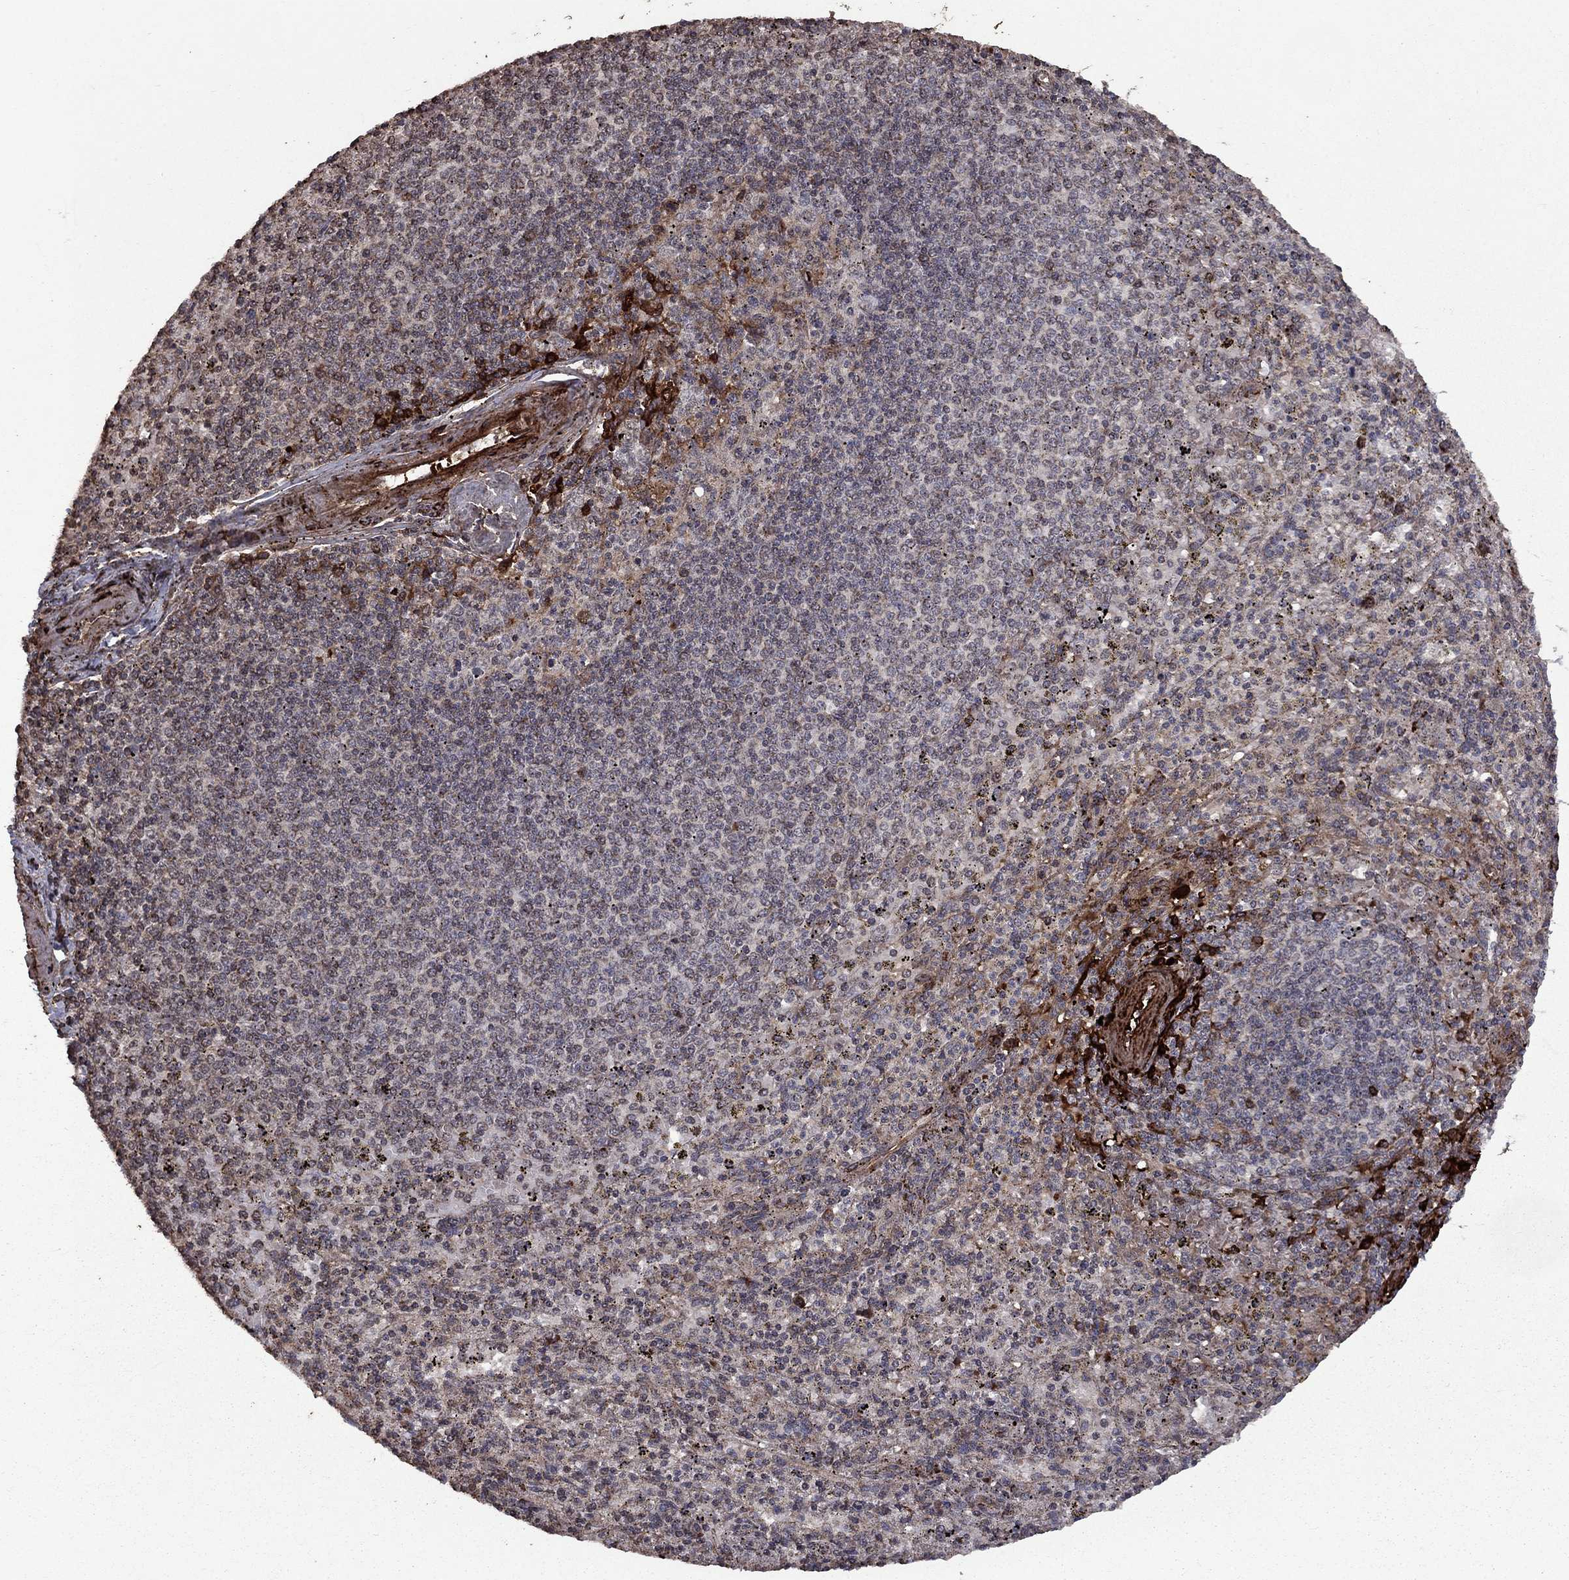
{"staining": {"intensity": "strong", "quantity": "<25%", "location": "cytoplasmic/membranous"}, "tissue": "spleen", "cell_type": "Cells in red pulp", "image_type": "normal", "snomed": [{"axis": "morphology", "description": "Normal tissue, NOS"}, {"axis": "topography", "description": "Spleen"}], "caption": "Strong cytoplasmic/membranous positivity for a protein is appreciated in about <25% of cells in red pulp of normal spleen using immunohistochemistry (IHC).", "gene": "COL18A1", "patient": {"sex": "male", "age": 60}}